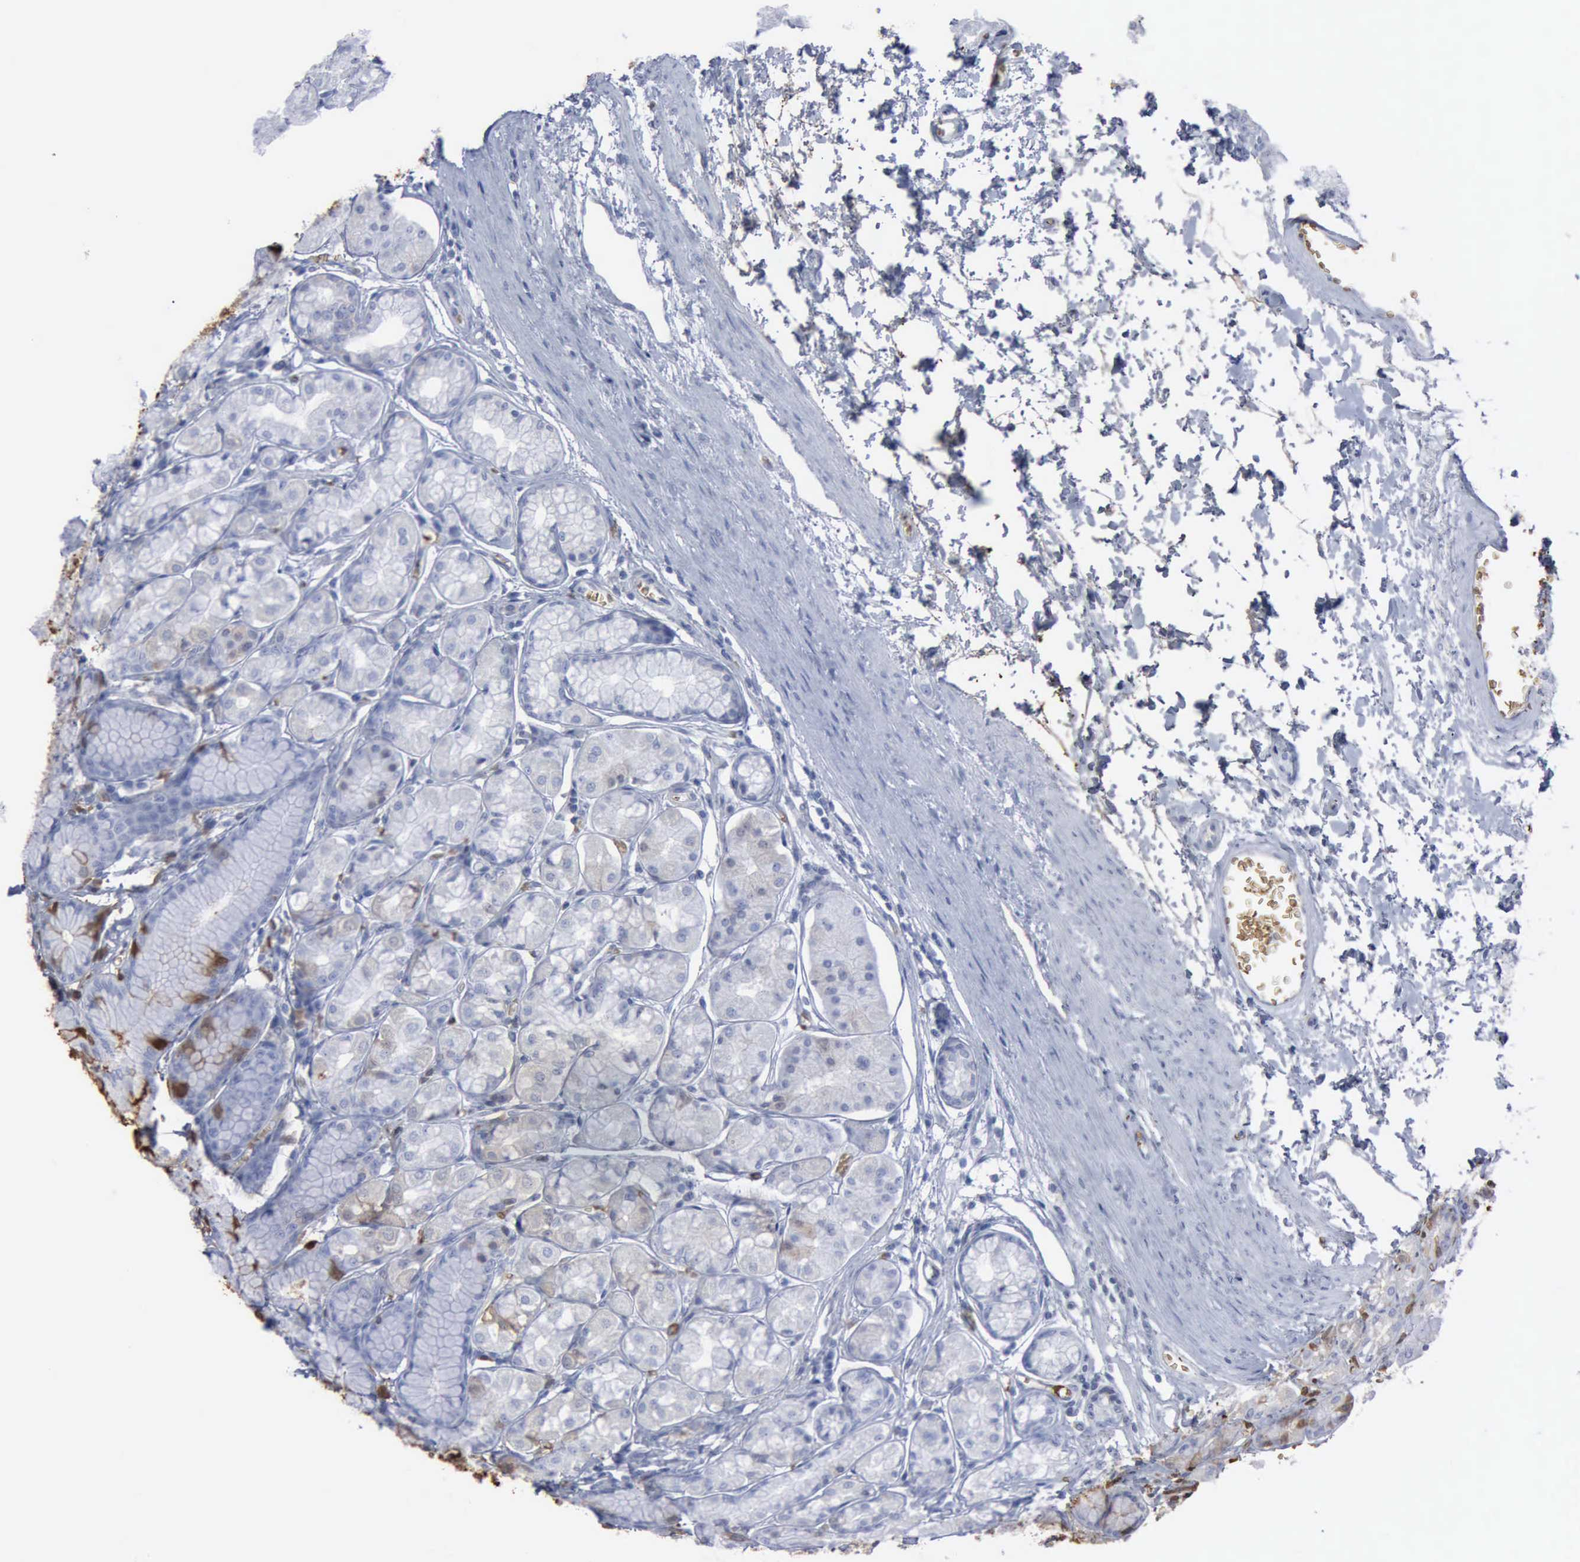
{"staining": {"intensity": "strong", "quantity": "<25%", "location": "cytoplasmic/membranous"}, "tissue": "stomach", "cell_type": "Glandular cells", "image_type": "normal", "snomed": [{"axis": "morphology", "description": "Normal tissue, NOS"}, {"axis": "topography", "description": "Stomach"}, {"axis": "topography", "description": "Stomach, lower"}], "caption": "Immunohistochemistry (IHC) of normal stomach demonstrates medium levels of strong cytoplasmic/membranous expression in about <25% of glandular cells. (IHC, brightfield microscopy, high magnification).", "gene": "TGFB1", "patient": {"sex": "male", "age": 76}}